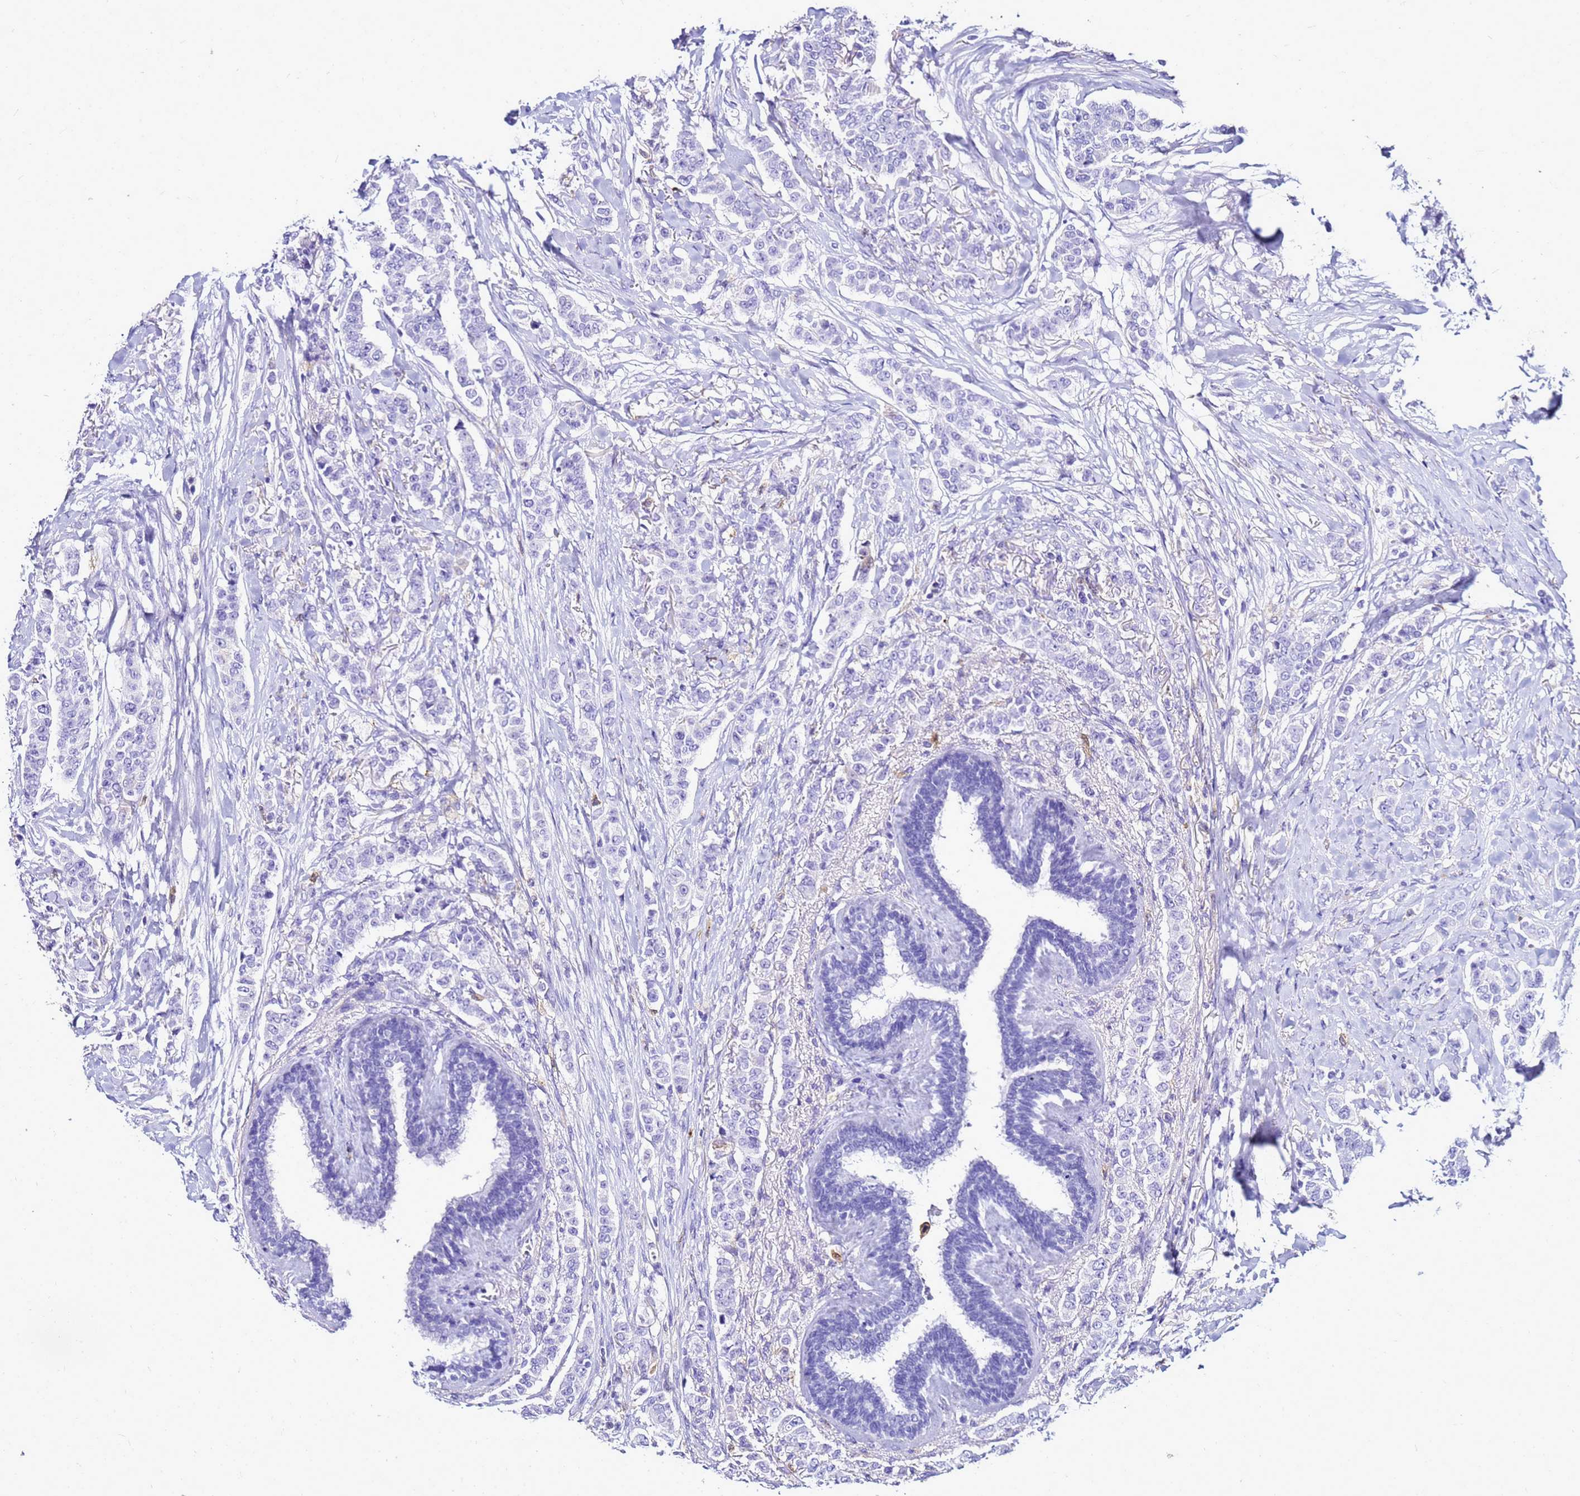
{"staining": {"intensity": "negative", "quantity": "none", "location": "none"}, "tissue": "breast cancer", "cell_type": "Tumor cells", "image_type": "cancer", "snomed": [{"axis": "morphology", "description": "Duct carcinoma"}, {"axis": "topography", "description": "Breast"}], "caption": "DAB immunohistochemical staining of invasive ductal carcinoma (breast) shows no significant expression in tumor cells. (DAB (3,3'-diaminobenzidine) immunohistochemistry (IHC) with hematoxylin counter stain).", "gene": "CSTA", "patient": {"sex": "female", "age": 40}}